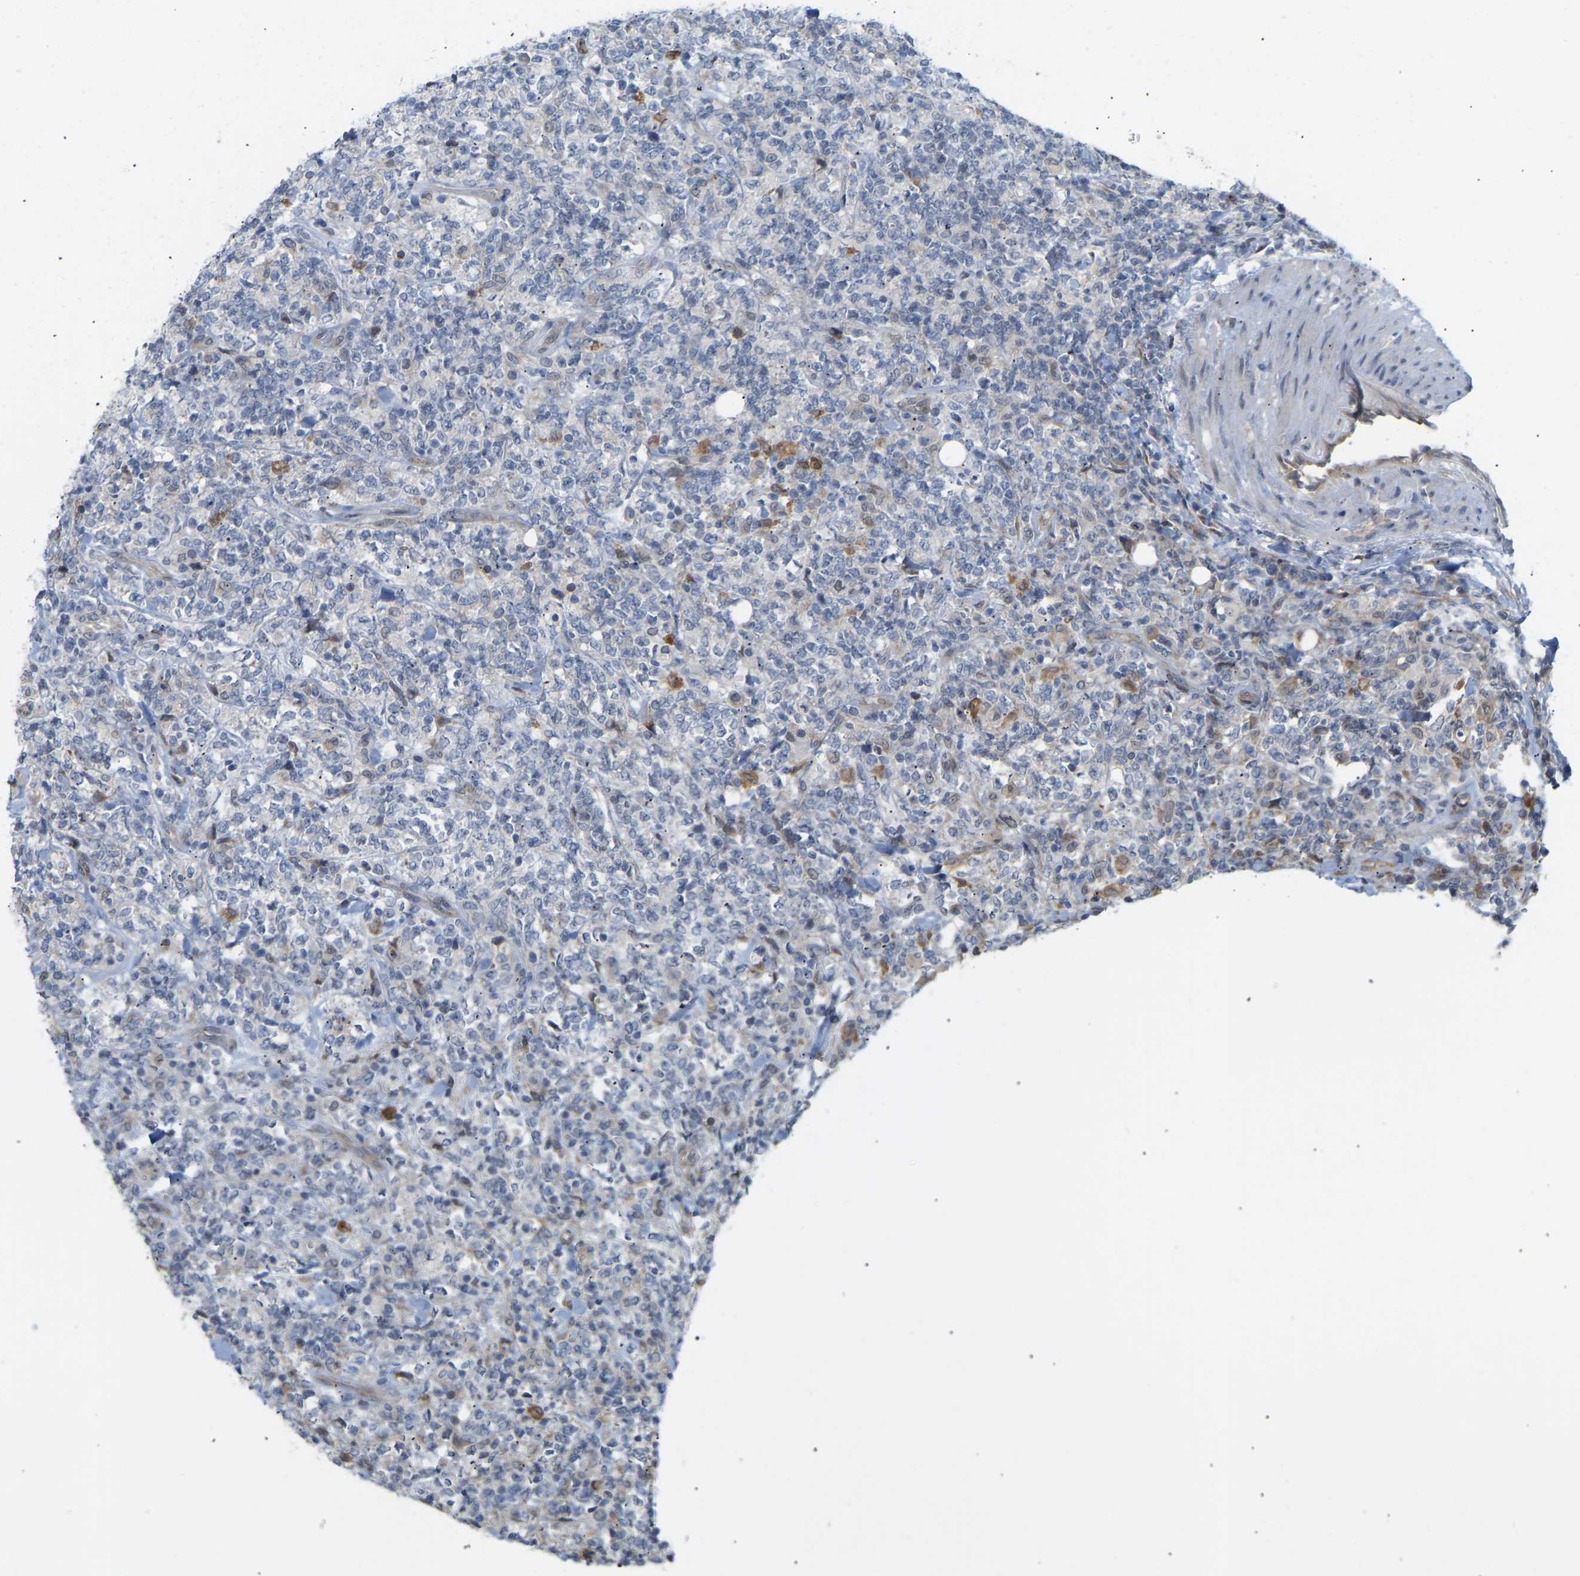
{"staining": {"intensity": "negative", "quantity": "none", "location": "none"}, "tissue": "lymphoma", "cell_type": "Tumor cells", "image_type": "cancer", "snomed": [{"axis": "morphology", "description": "Malignant lymphoma, non-Hodgkin's type, High grade"}, {"axis": "topography", "description": "Soft tissue"}], "caption": "The IHC micrograph has no significant expression in tumor cells of malignant lymphoma, non-Hodgkin's type (high-grade) tissue. (DAB immunohistochemistry visualized using brightfield microscopy, high magnification).", "gene": "BEND3", "patient": {"sex": "male", "age": 18}}